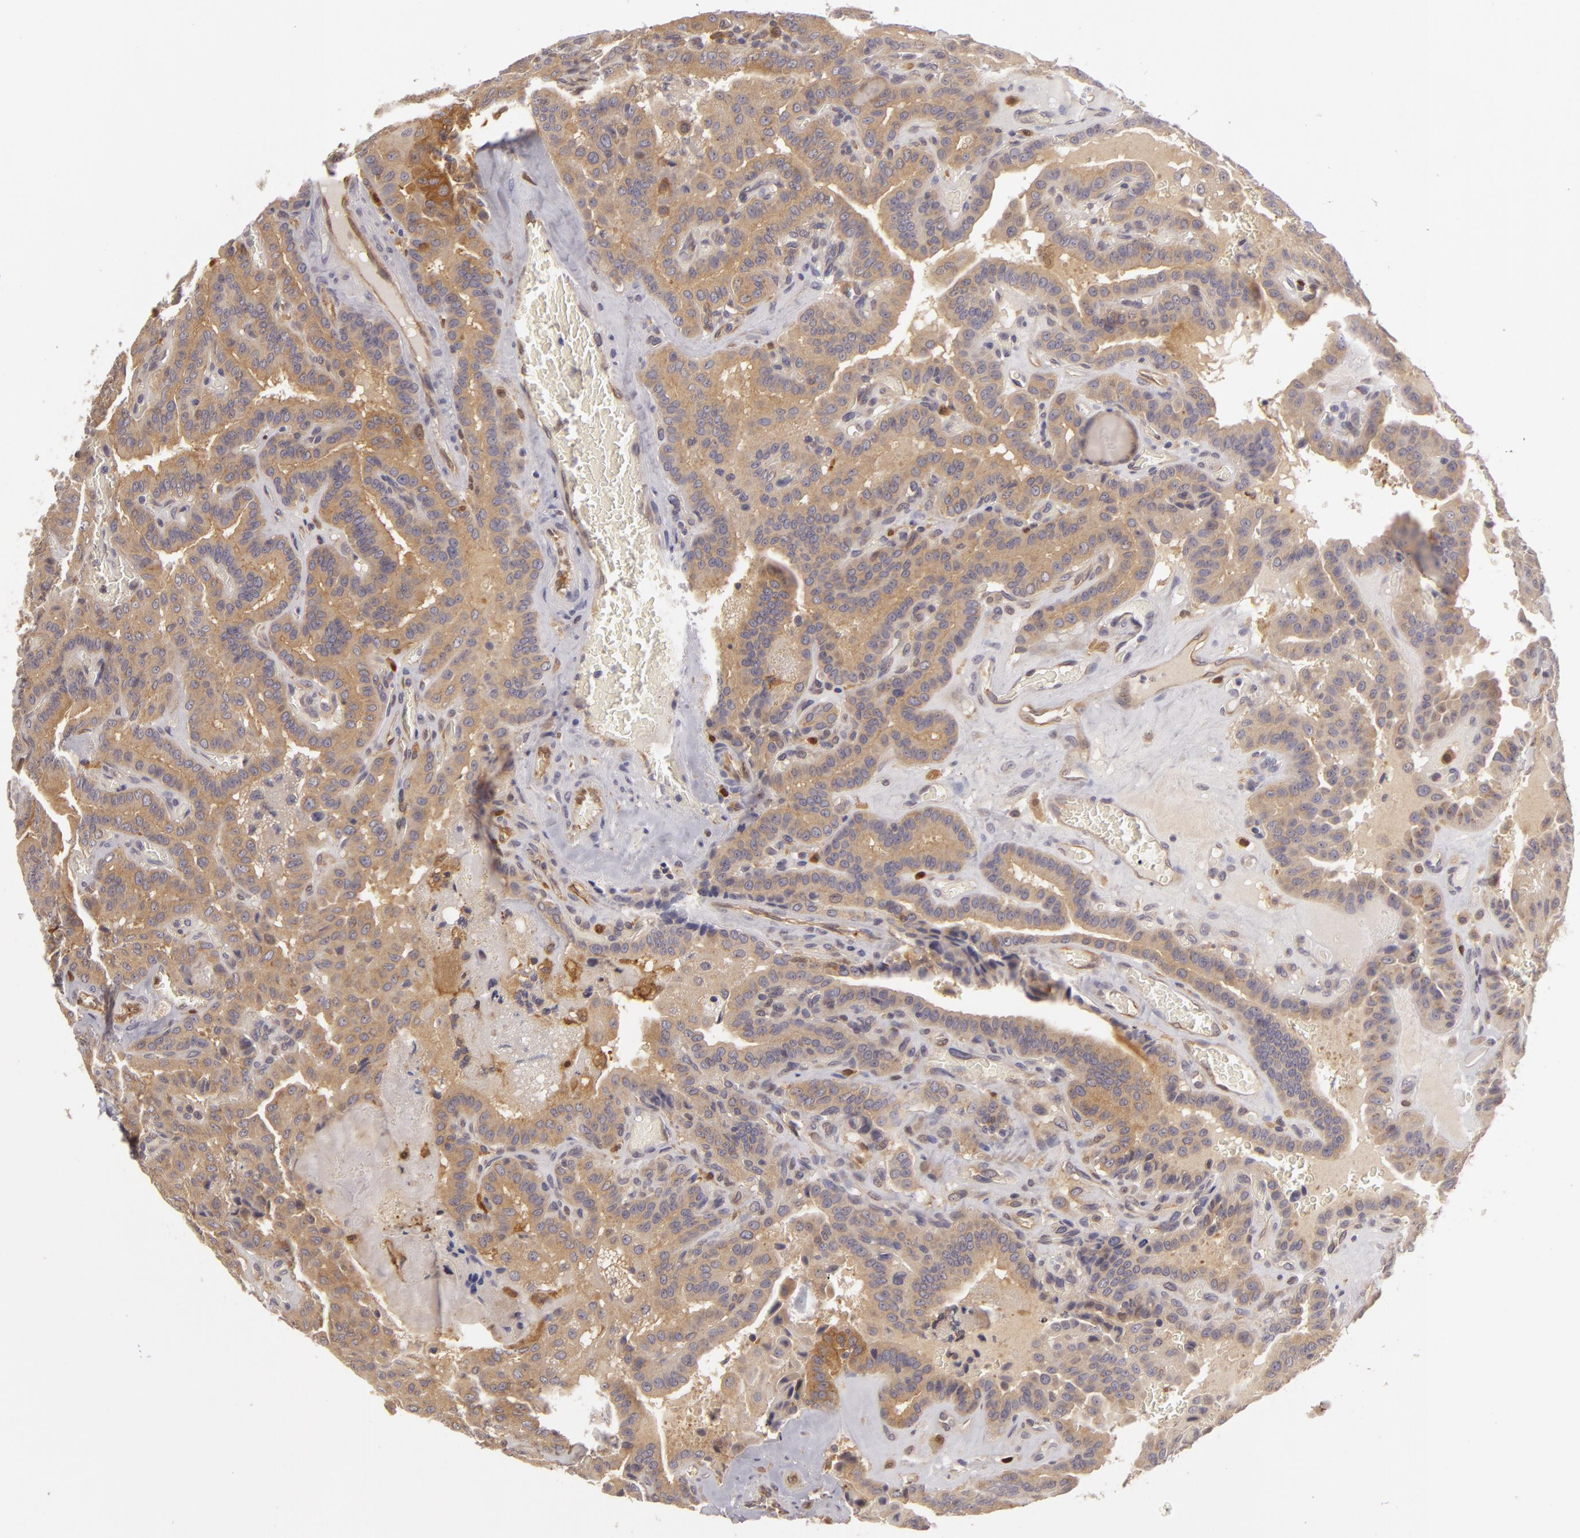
{"staining": {"intensity": "moderate", "quantity": ">75%", "location": "cytoplasmic/membranous"}, "tissue": "thyroid cancer", "cell_type": "Tumor cells", "image_type": "cancer", "snomed": [{"axis": "morphology", "description": "Papillary adenocarcinoma, NOS"}, {"axis": "topography", "description": "Thyroid gland"}], "caption": "Thyroid papillary adenocarcinoma stained with a protein marker displays moderate staining in tumor cells.", "gene": "ZNF229", "patient": {"sex": "male", "age": 87}}